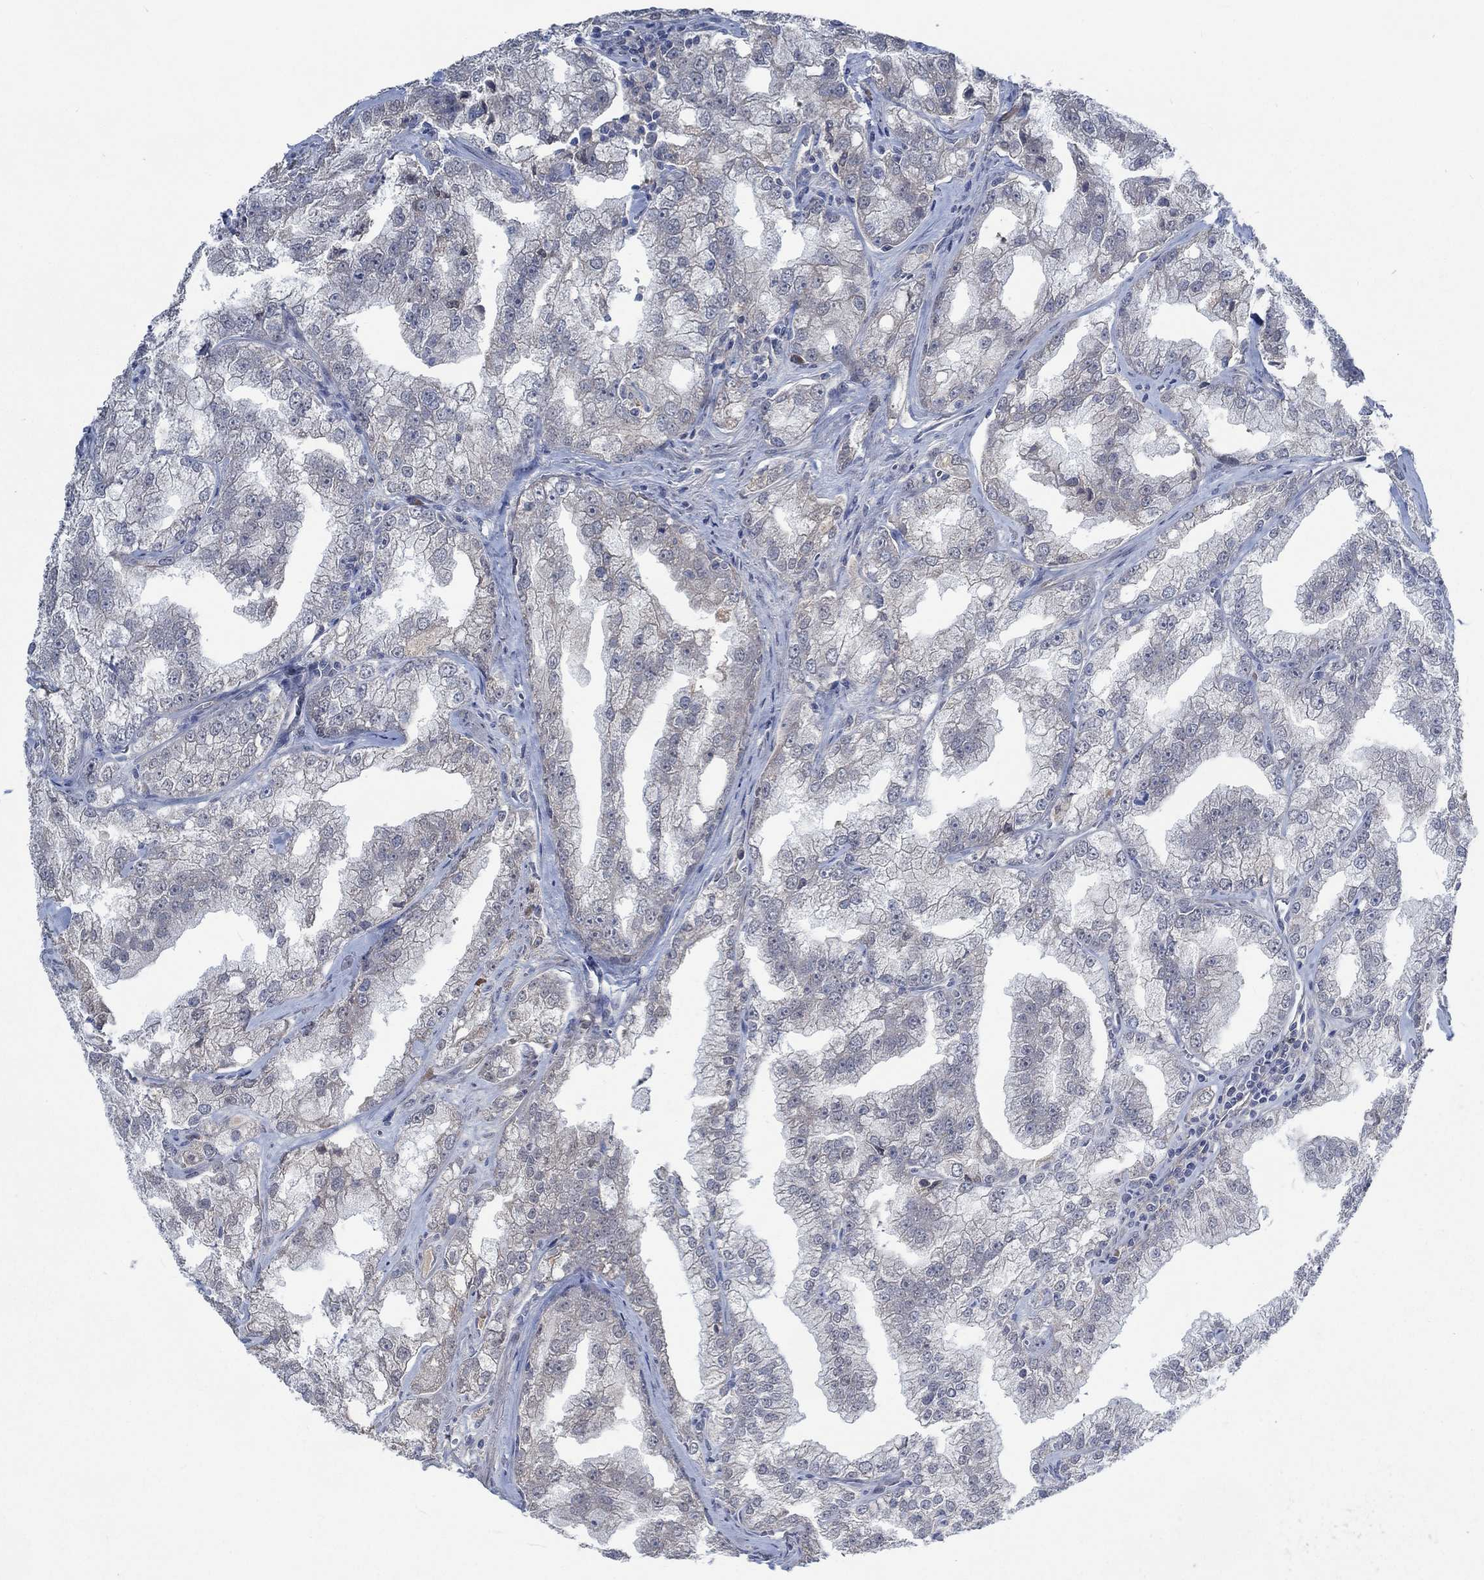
{"staining": {"intensity": "negative", "quantity": "none", "location": "none"}, "tissue": "prostate cancer", "cell_type": "Tumor cells", "image_type": "cancer", "snomed": [{"axis": "morphology", "description": "Adenocarcinoma, NOS"}, {"axis": "topography", "description": "Prostate"}], "caption": "DAB immunohistochemical staining of prostate adenocarcinoma exhibits no significant staining in tumor cells.", "gene": "OBSCN", "patient": {"sex": "male", "age": 70}}